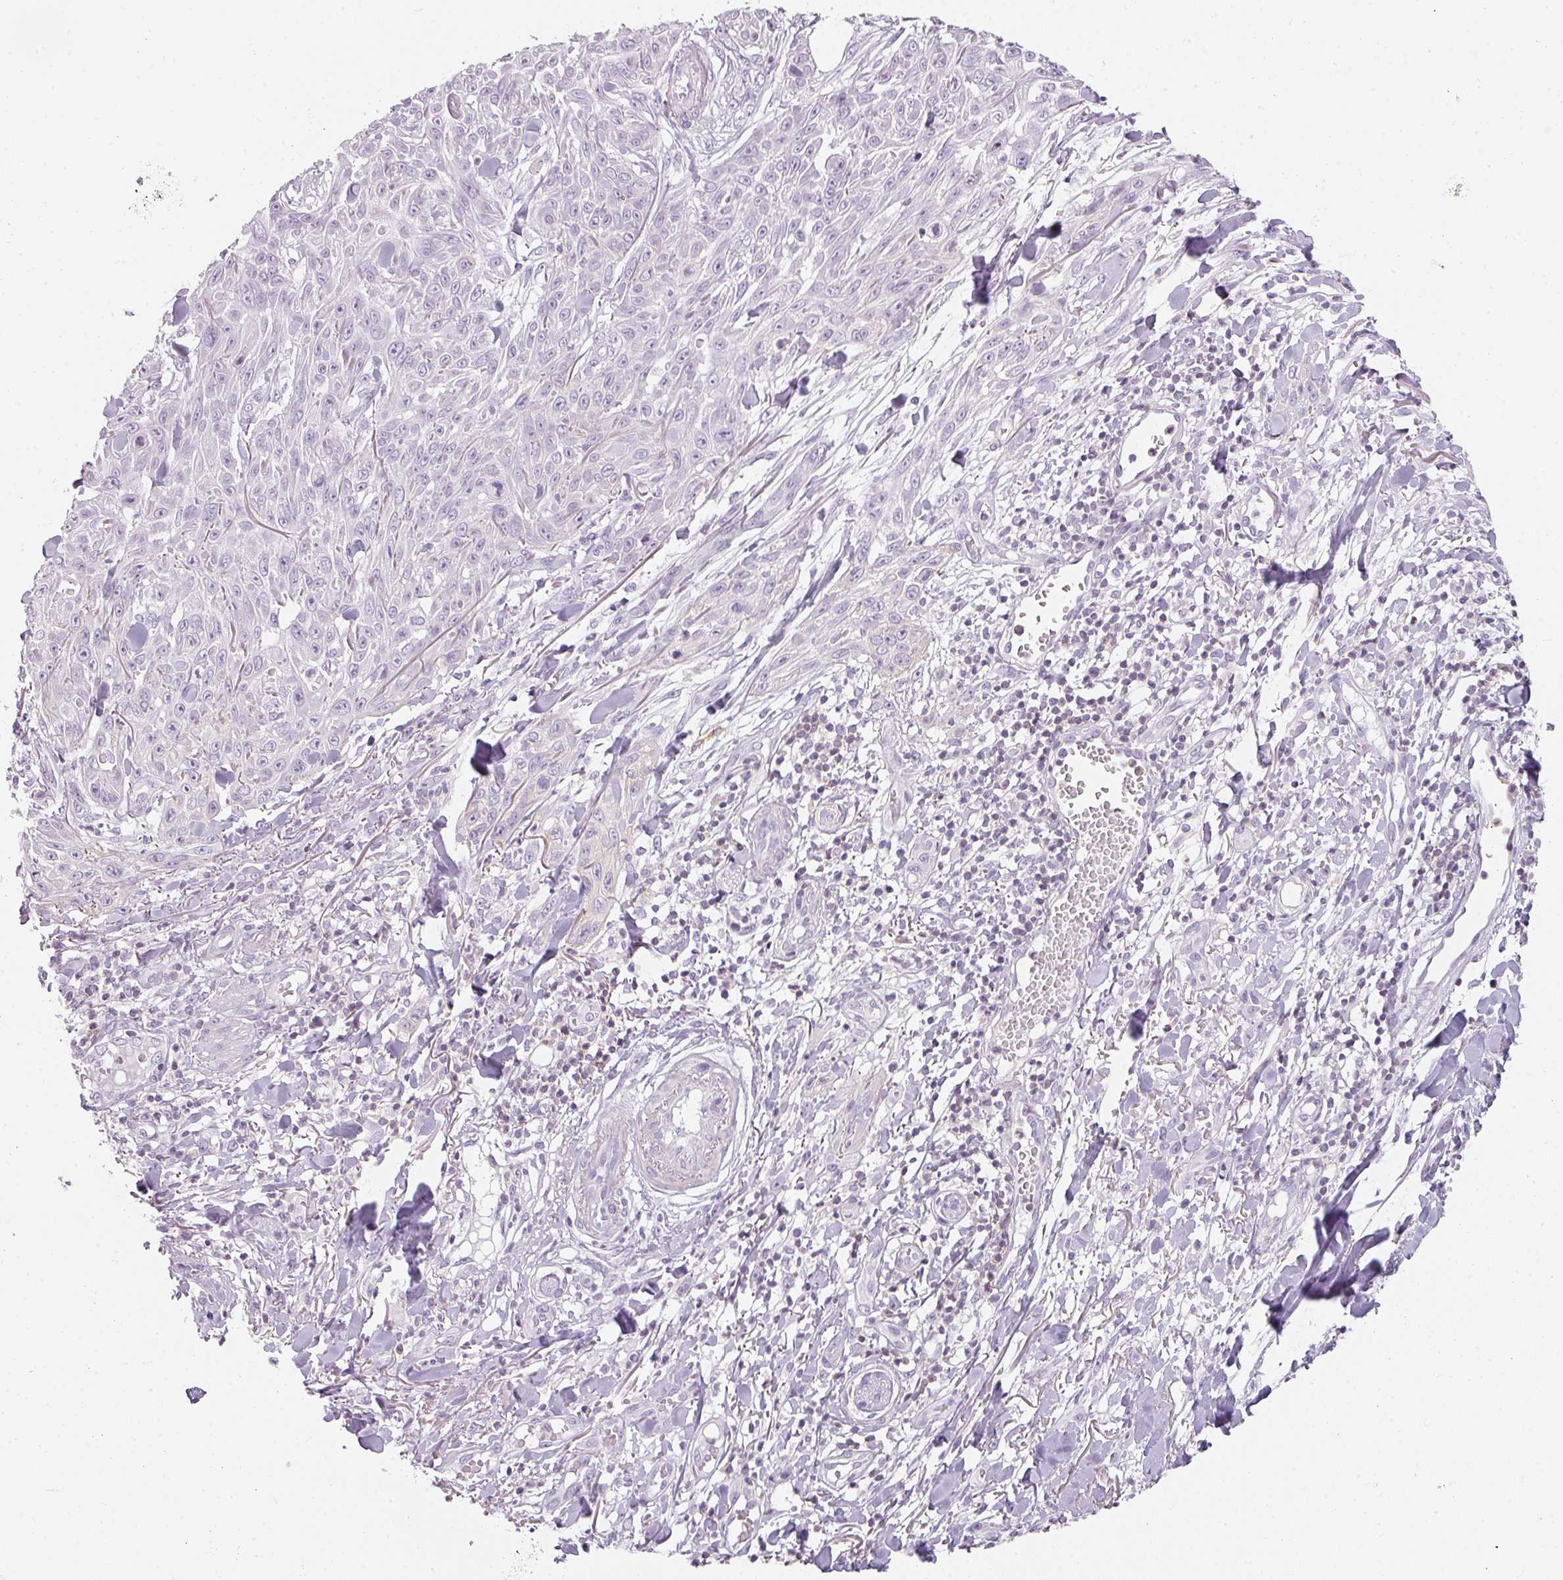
{"staining": {"intensity": "negative", "quantity": "none", "location": "none"}, "tissue": "skin cancer", "cell_type": "Tumor cells", "image_type": "cancer", "snomed": [{"axis": "morphology", "description": "Squamous cell carcinoma, NOS"}, {"axis": "topography", "description": "Skin"}], "caption": "Skin squamous cell carcinoma was stained to show a protein in brown. There is no significant staining in tumor cells.", "gene": "TMEM42", "patient": {"sex": "male", "age": 86}}